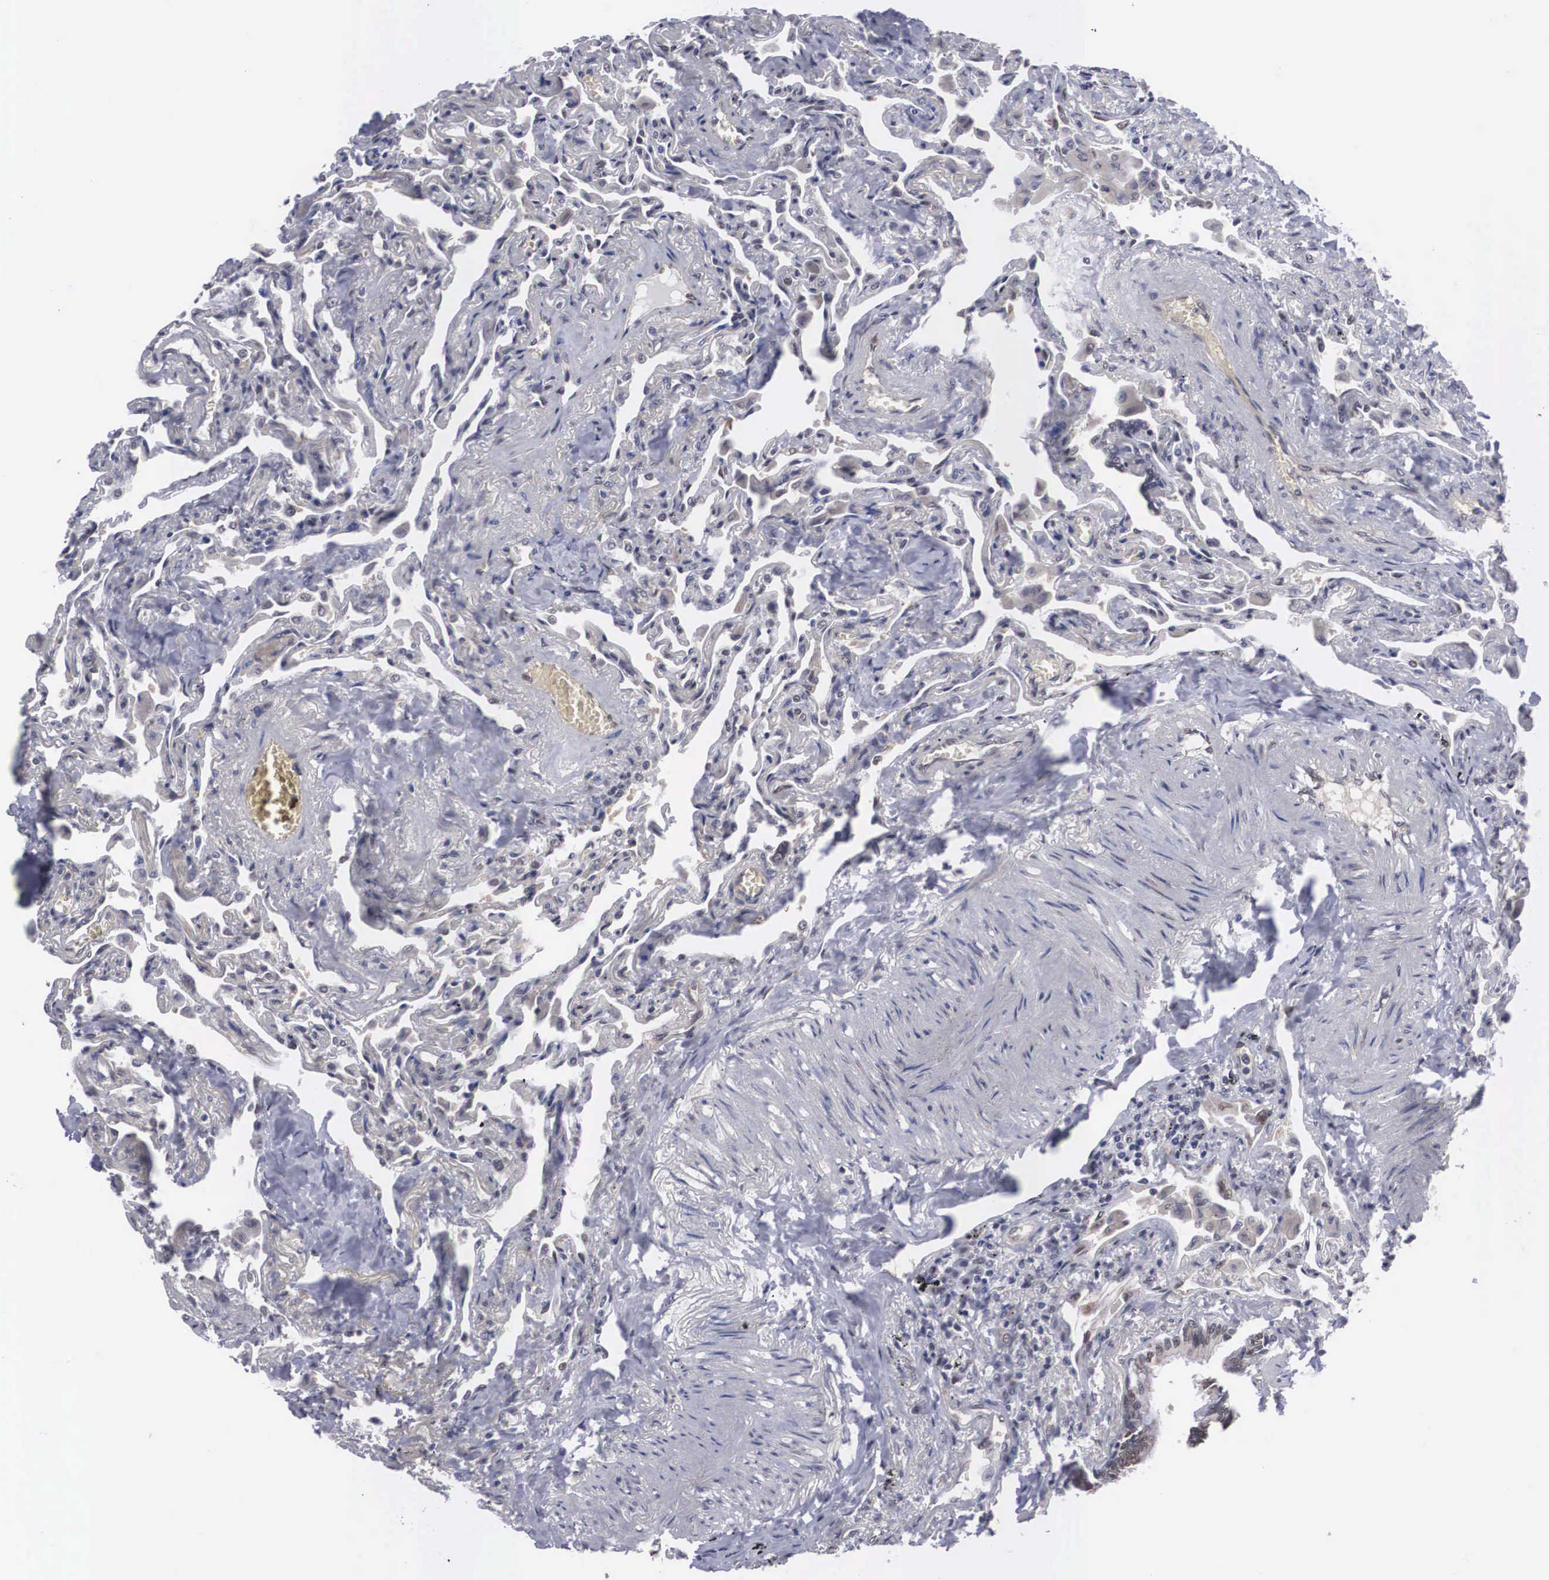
{"staining": {"intensity": "negative", "quantity": "none", "location": "none"}, "tissue": "lung", "cell_type": "Alveolar cells", "image_type": "normal", "snomed": [{"axis": "morphology", "description": "Normal tissue, NOS"}, {"axis": "topography", "description": "Lung"}], "caption": "Immunohistochemistry (IHC) micrograph of benign human lung stained for a protein (brown), which exhibits no staining in alveolar cells. (Brightfield microscopy of DAB (3,3'-diaminobenzidine) IHC at high magnification).", "gene": "OTX2", "patient": {"sex": "male", "age": 73}}